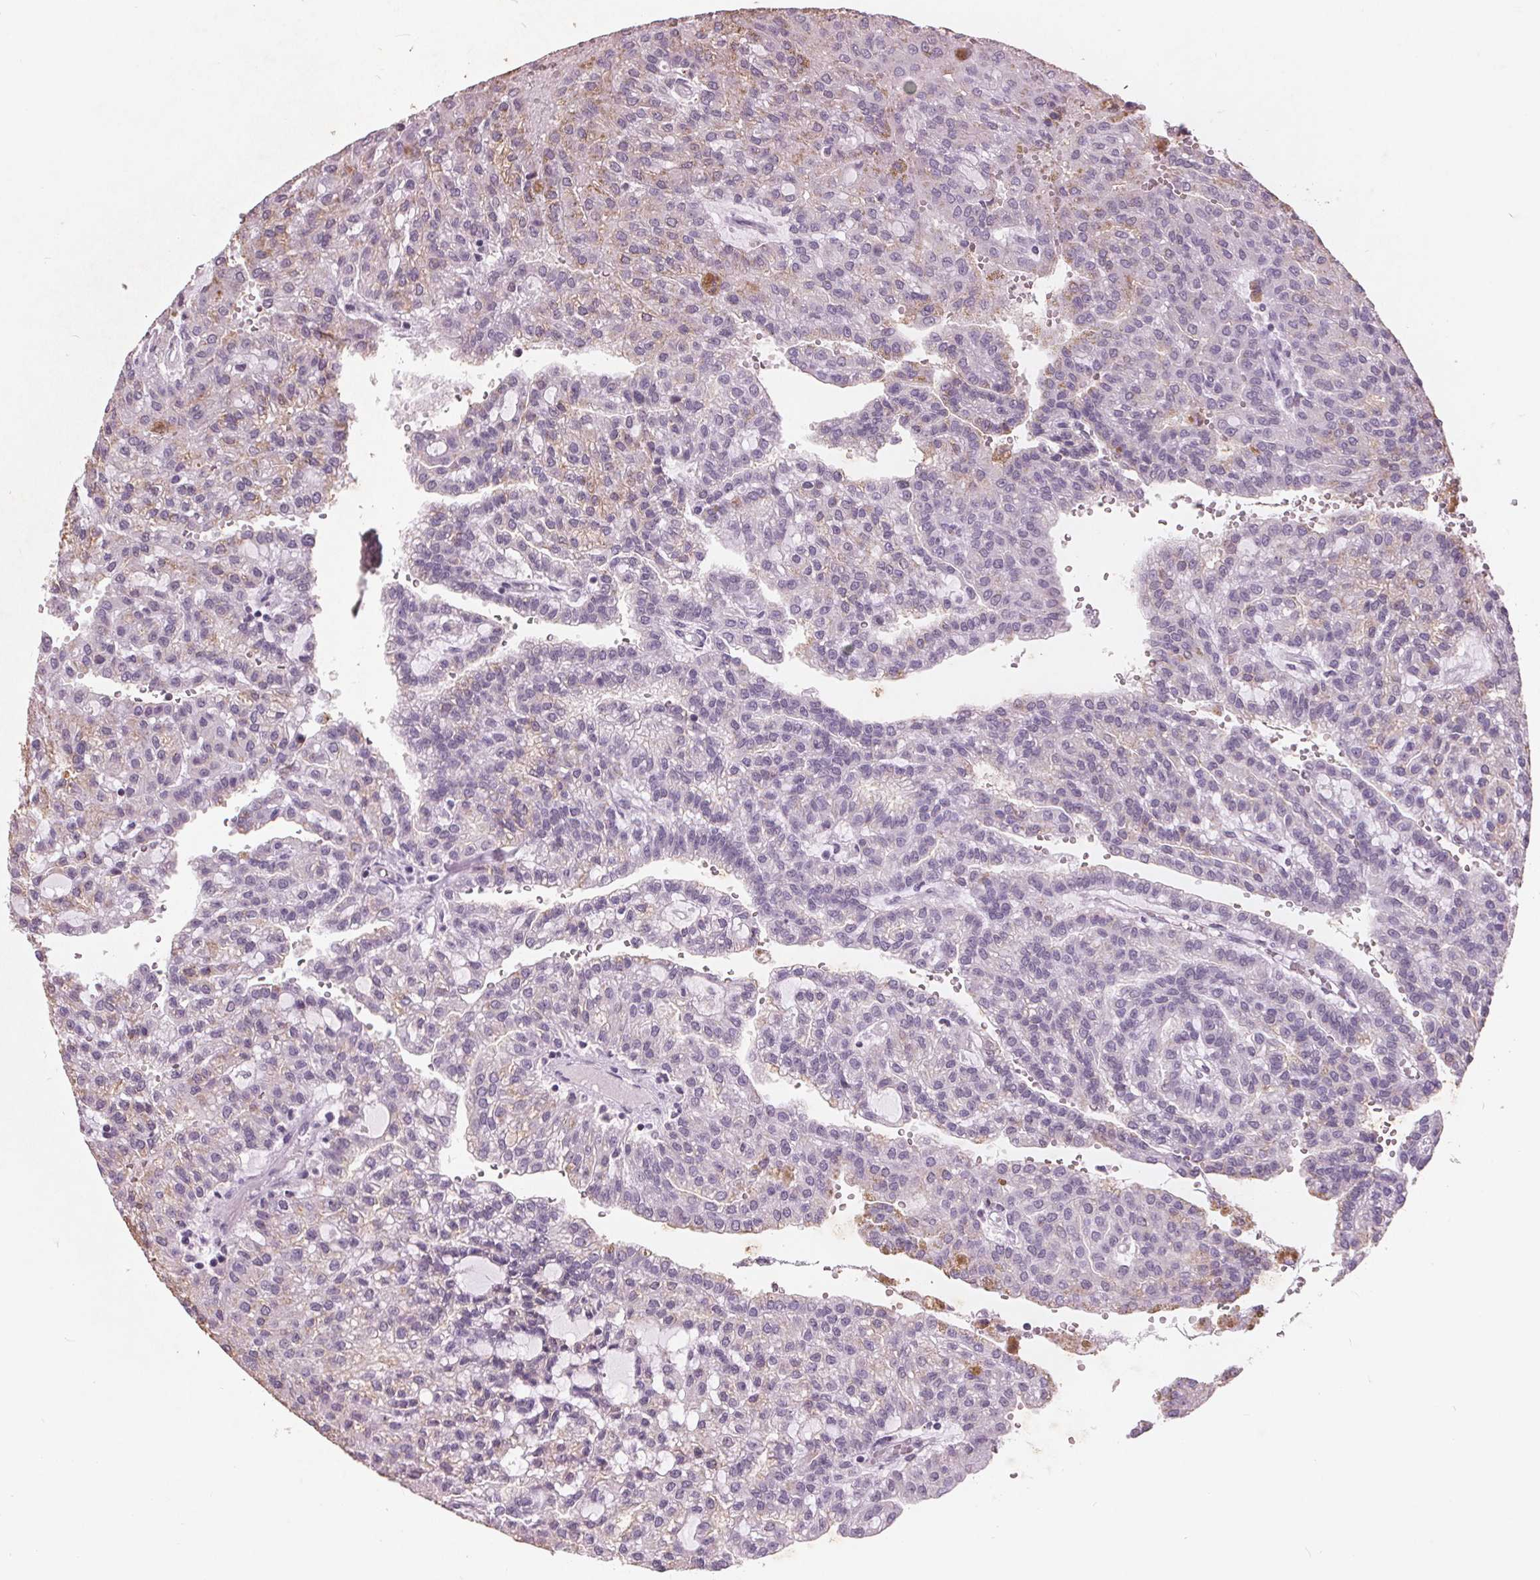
{"staining": {"intensity": "weak", "quantity": "<25%", "location": "cytoplasmic/membranous"}, "tissue": "renal cancer", "cell_type": "Tumor cells", "image_type": "cancer", "snomed": [{"axis": "morphology", "description": "Adenocarcinoma, NOS"}, {"axis": "topography", "description": "Kidney"}], "caption": "High magnification brightfield microscopy of adenocarcinoma (renal) stained with DAB (3,3'-diaminobenzidine) (brown) and counterstained with hematoxylin (blue): tumor cells show no significant expression. (DAB immunohistochemistry with hematoxylin counter stain).", "gene": "PTPN14", "patient": {"sex": "male", "age": 63}}